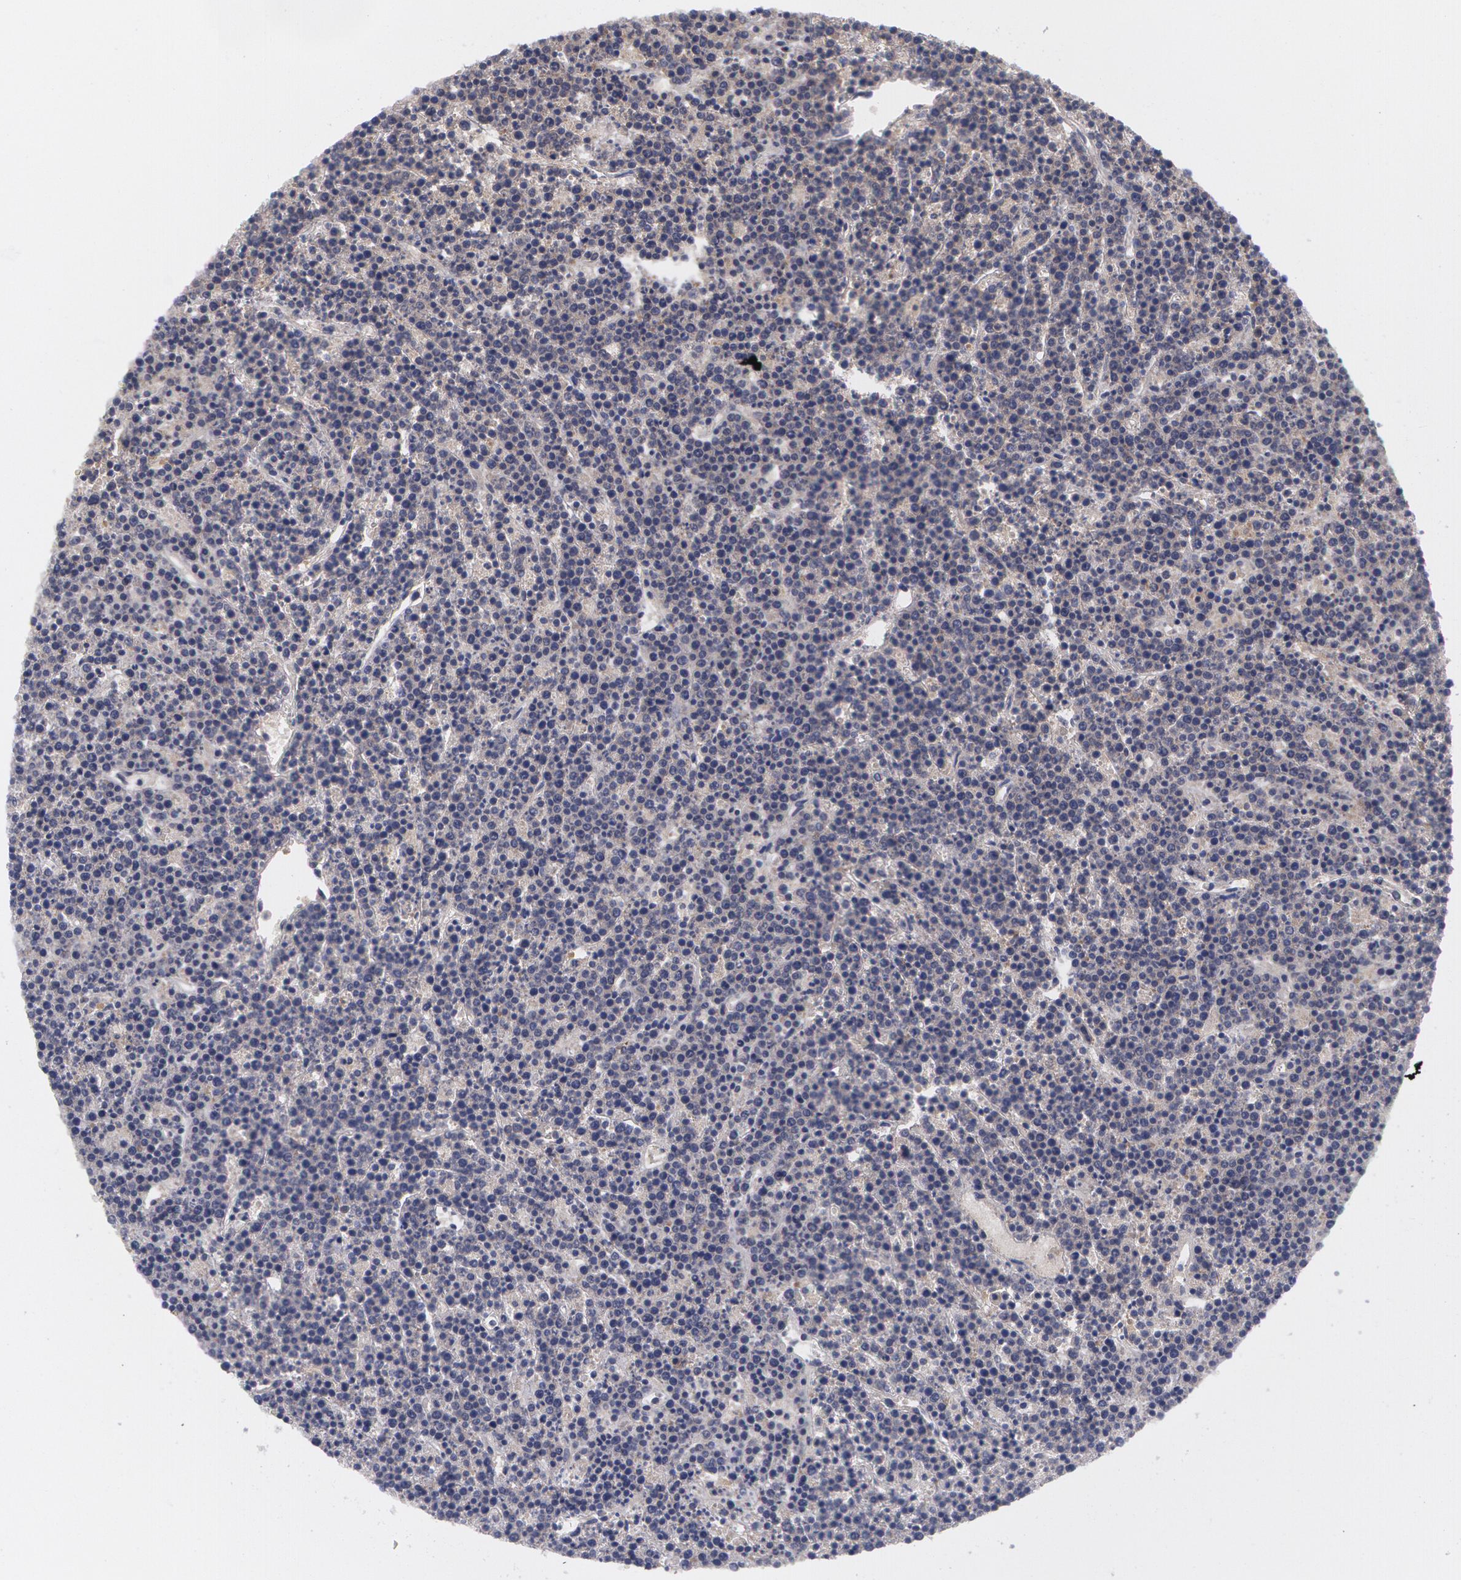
{"staining": {"intensity": "negative", "quantity": "none", "location": "none"}, "tissue": "lymphoma", "cell_type": "Tumor cells", "image_type": "cancer", "snomed": [{"axis": "morphology", "description": "Malignant lymphoma, non-Hodgkin's type, High grade"}, {"axis": "topography", "description": "Ovary"}], "caption": "Immunohistochemistry (IHC) of human lymphoma reveals no positivity in tumor cells. (DAB immunohistochemistry with hematoxylin counter stain).", "gene": "TXNRD1", "patient": {"sex": "female", "age": 56}}